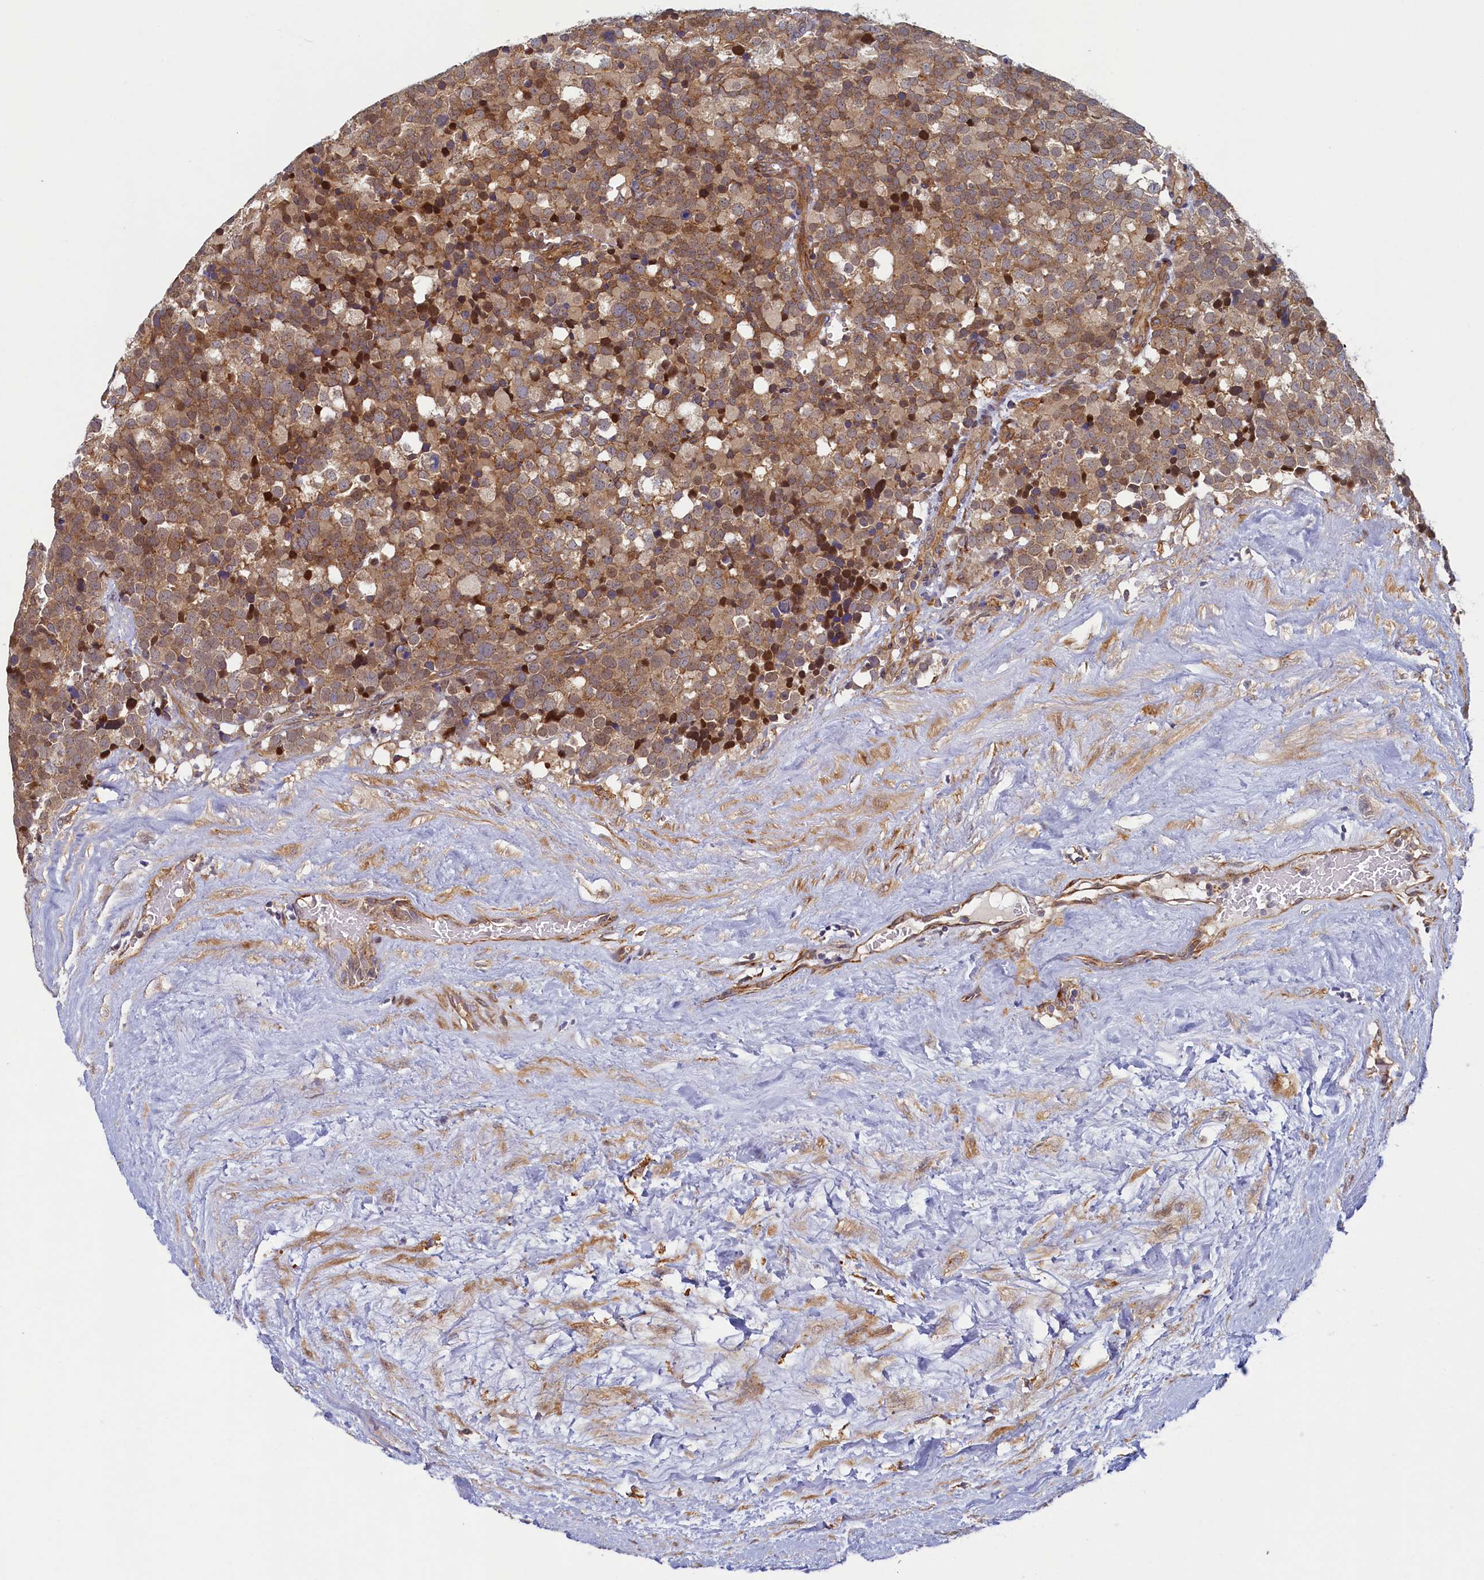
{"staining": {"intensity": "moderate", "quantity": ">75%", "location": "cytoplasmic/membranous"}, "tissue": "testis cancer", "cell_type": "Tumor cells", "image_type": "cancer", "snomed": [{"axis": "morphology", "description": "Seminoma, NOS"}, {"axis": "topography", "description": "Testis"}], "caption": "Immunohistochemical staining of human seminoma (testis) reveals medium levels of moderate cytoplasmic/membranous expression in approximately >75% of tumor cells.", "gene": "STX12", "patient": {"sex": "male", "age": 71}}